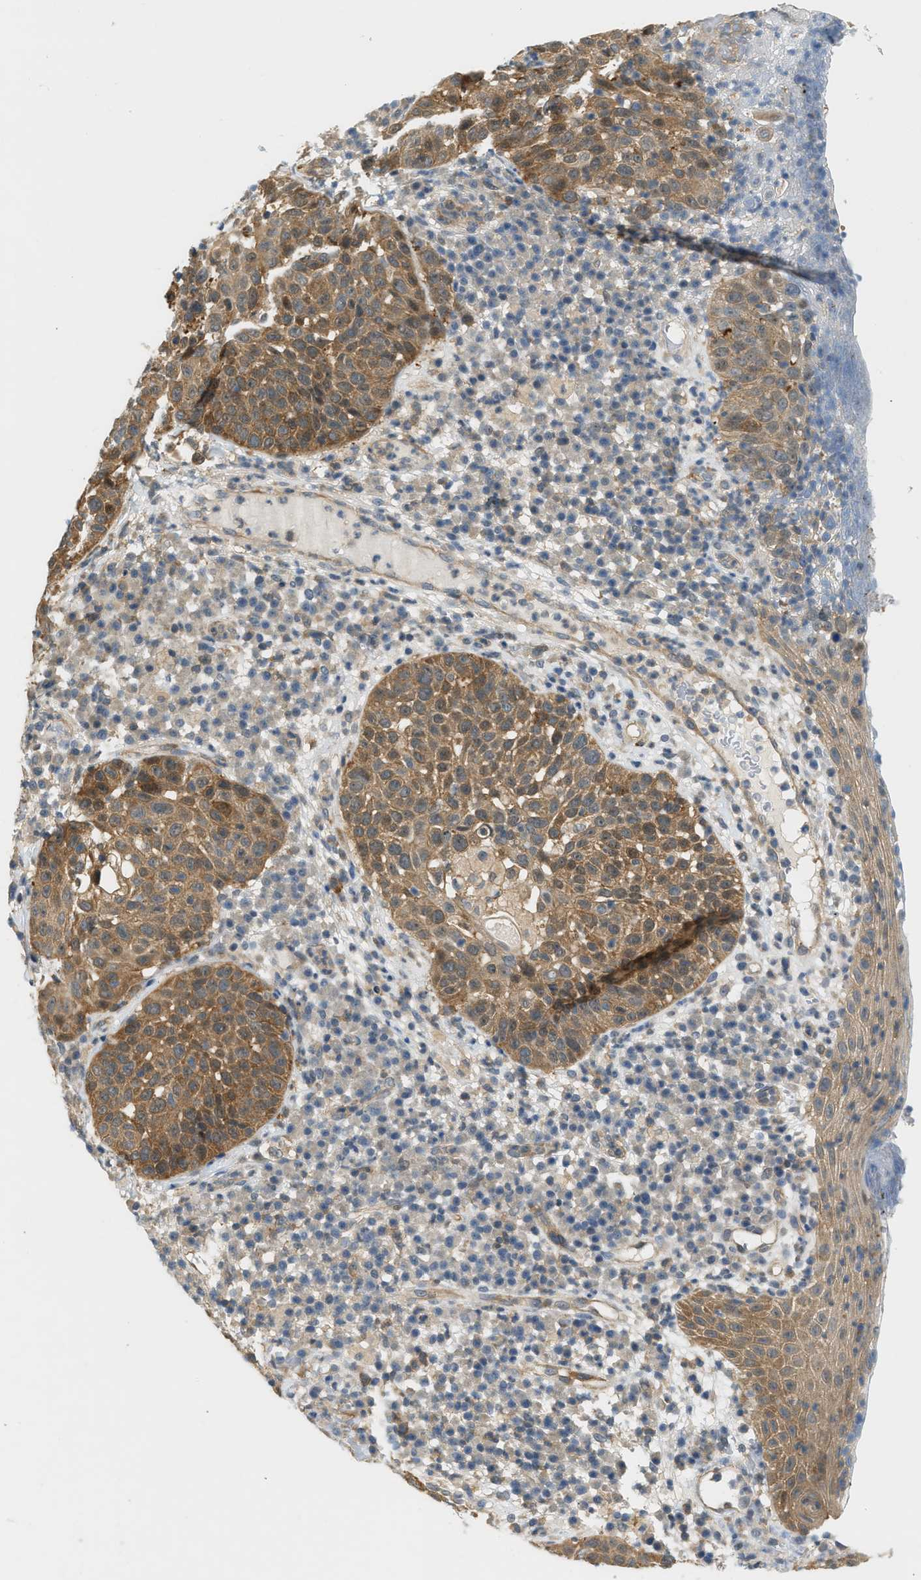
{"staining": {"intensity": "moderate", "quantity": ">75%", "location": "cytoplasmic/membranous"}, "tissue": "skin cancer", "cell_type": "Tumor cells", "image_type": "cancer", "snomed": [{"axis": "morphology", "description": "Squamous cell carcinoma in situ, NOS"}, {"axis": "morphology", "description": "Squamous cell carcinoma, NOS"}, {"axis": "topography", "description": "Skin"}], "caption": "Human skin cancer stained for a protein (brown) demonstrates moderate cytoplasmic/membranous positive expression in approximately >75% of tumor cells.", "gene": "PDCL3", "patient": {"sex": "male", "age": 93}}